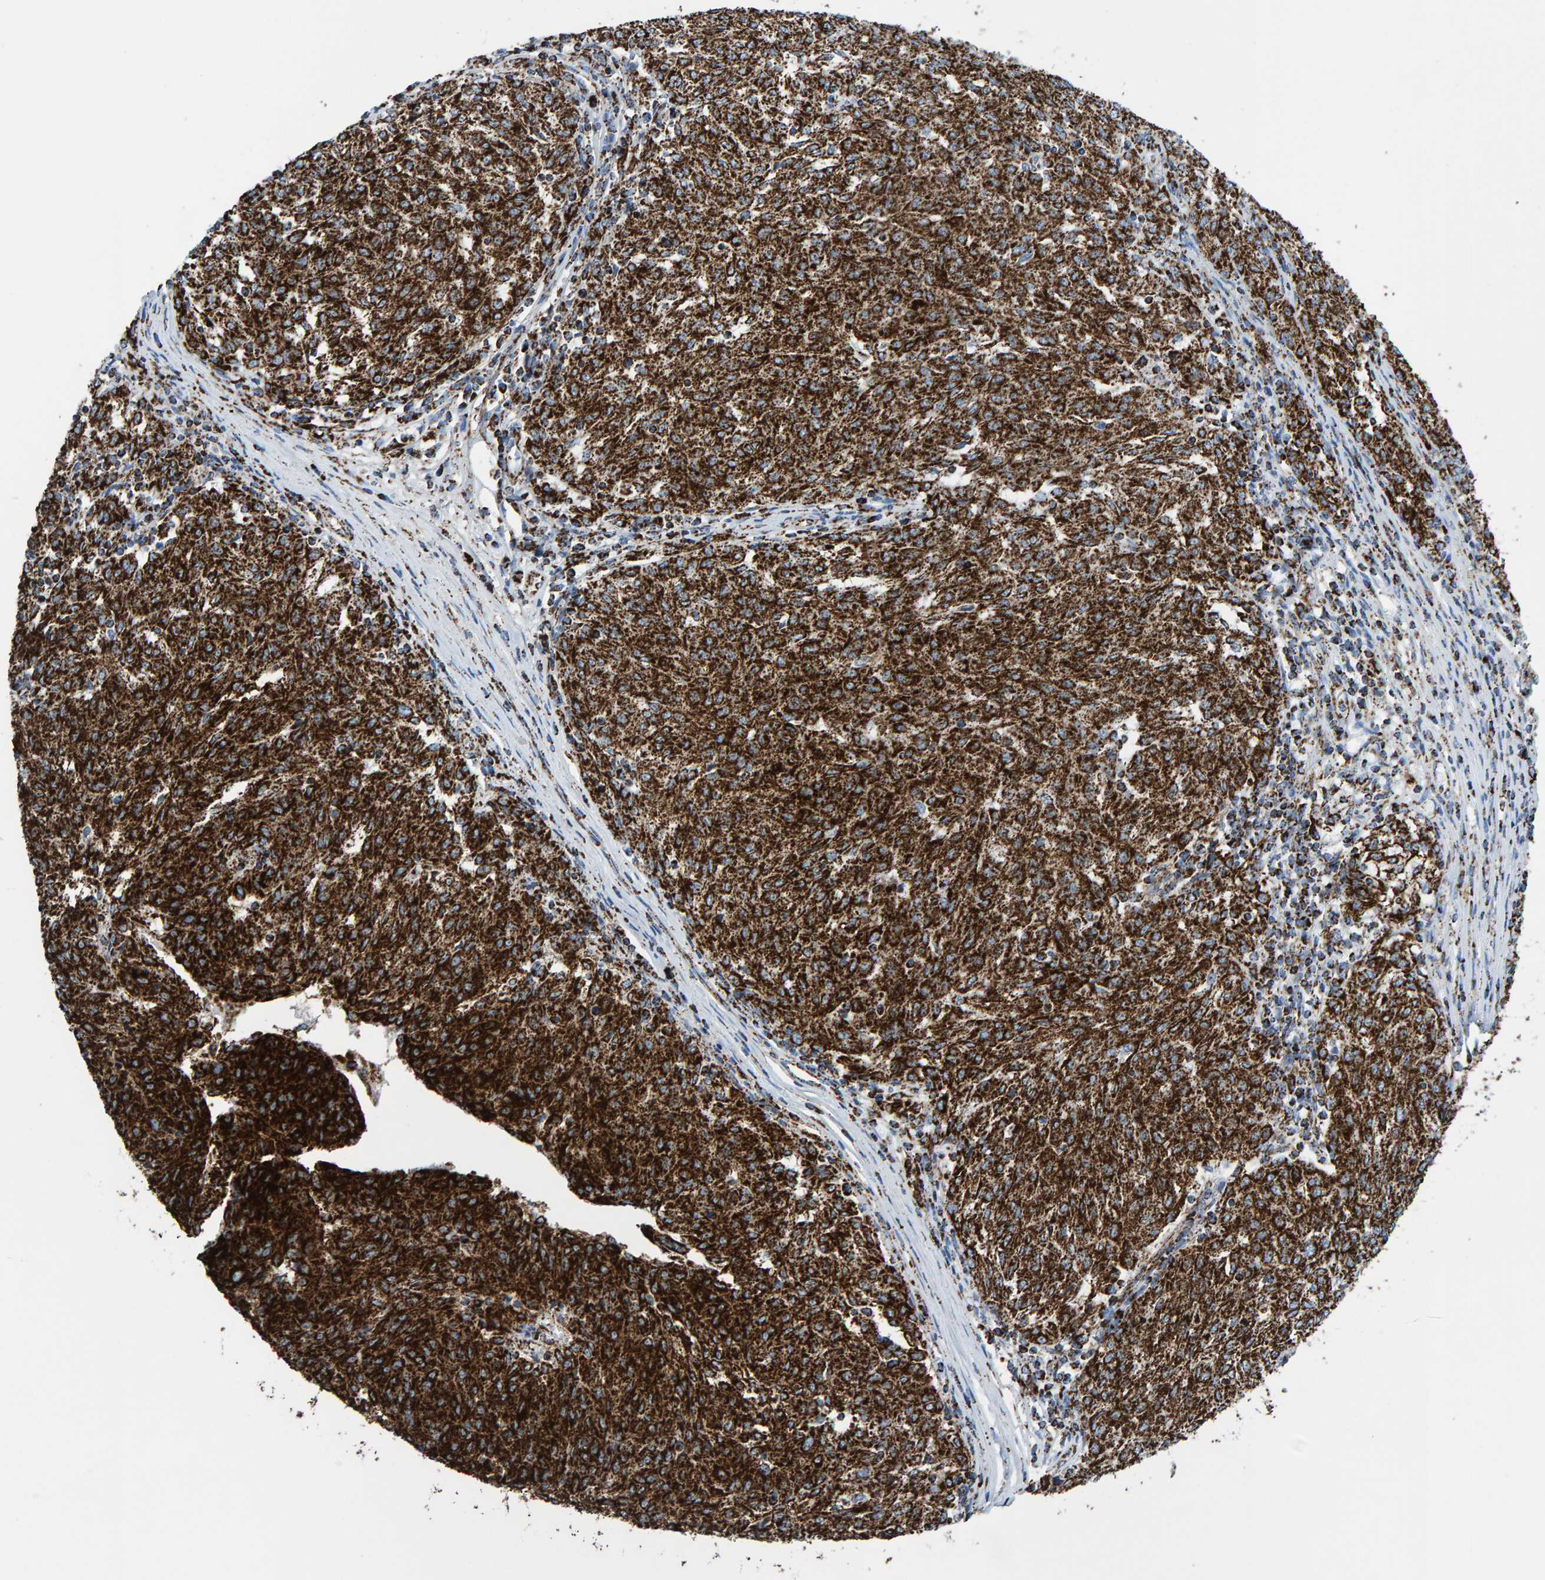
{"staining": {"intensity": "strong", "quantity": ">75%", "location": "cytoplasmic/membranous"}, "tissue": "melanoma", "cell_type": "Tumor cells", "image_type": "cancer", "snomed": [{"axis": "morphology", "description": "Malignant melanoma, NOS"}, {"axis": "topography", "description": "Skin"}], "caption": "Immunohistochemistry (IHC) of human malignant melanoma demonstrates high levels of strong cytoplasmic/membranous positivity in about >75% of tumor cells.", "gene": "ENSG00000262660", "patient": {"sex": "female", "age": 72}}